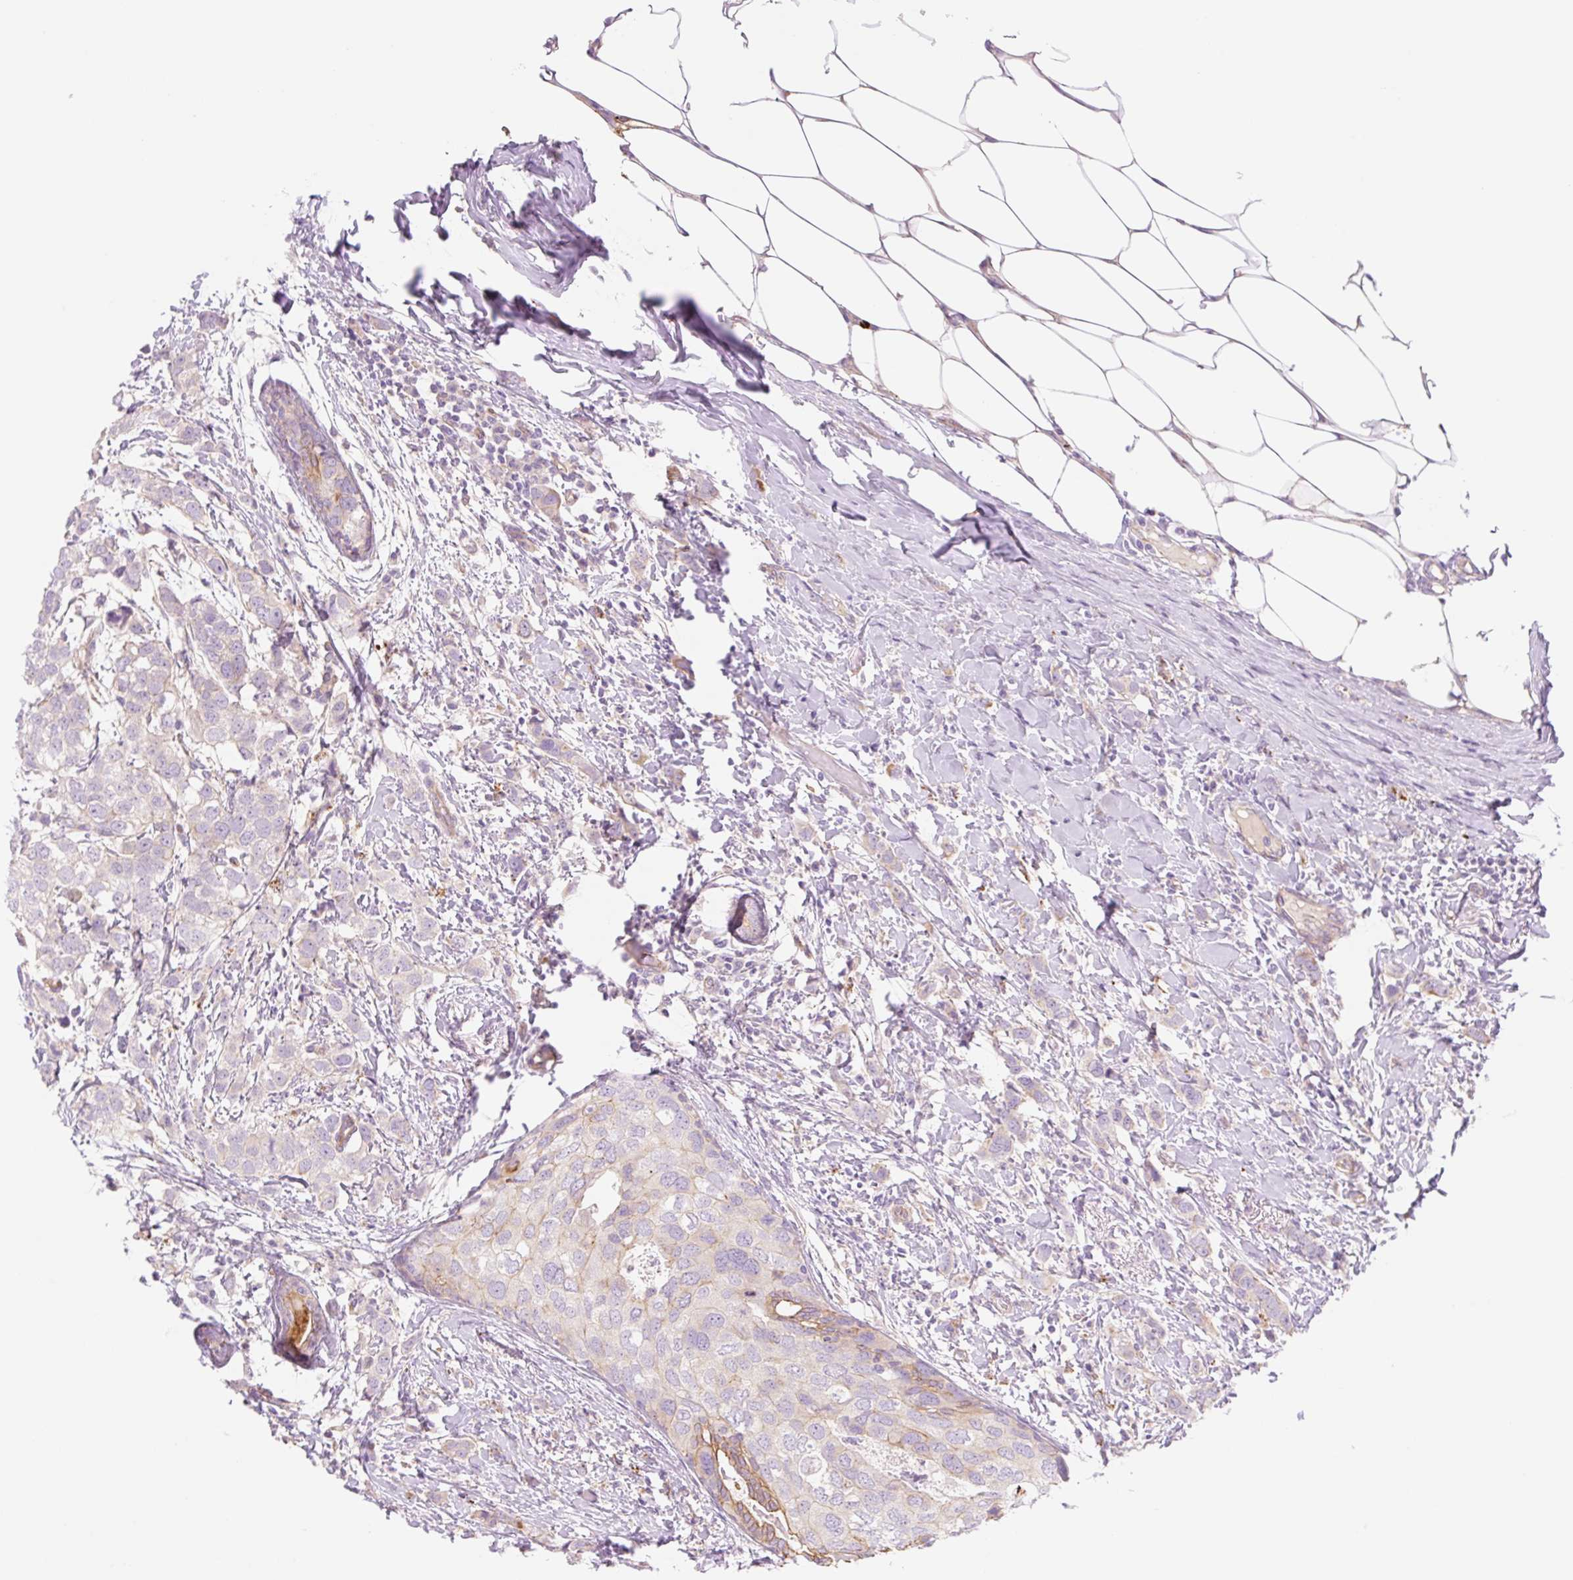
{"staining": {"intensity": "negative", "quantity": "none", "location": "none"}, "tissue": "breast cancer", "cell_type": "Tumor cells", "image_type": "cancer", "snomed": [{"axis": "morphology", "description": "Duct carcinoma"}, {"axis": "topography", "description": "Breast"}], "caption": "Image shows no protein staining in tumor cells of invasive ductal carcinoma (breast) tissue.", "gene": "NLRP5", "patient": {"sex": "female", "age": 50}}